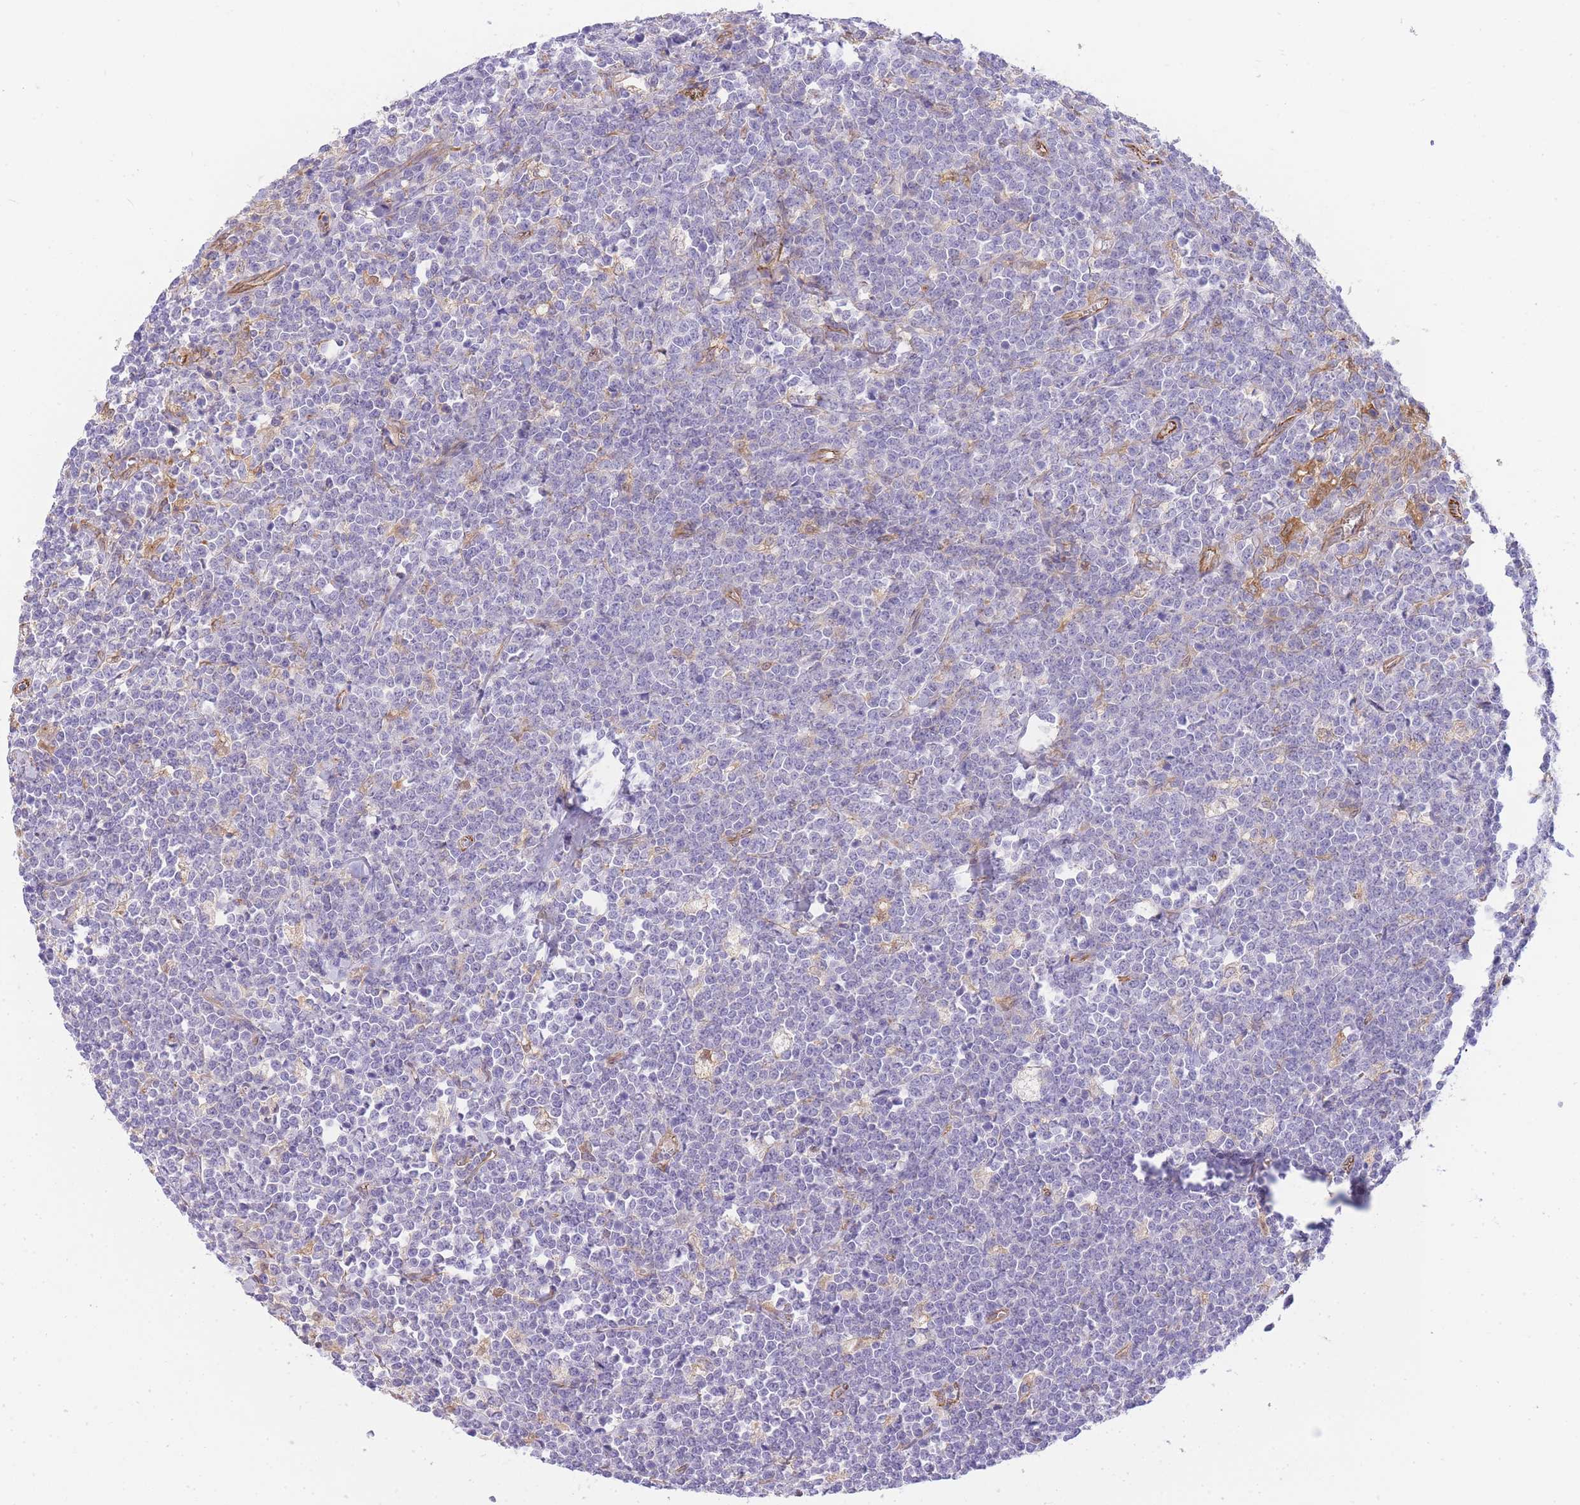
{"staining": {"intensity": "negative", "quantity": "none", "location": "none"}, "tissue": "lymphoma", "cell_type": "Tumor cells", "image_type": "cancer", "snomed": [{"axis": "morphology", "description": "Malignant lymphoma, non-Hodgkin's type, High grade"}, {"axis": "topography", "description": "Small intestine"}], "caption": "A micrograph of lymphoma stained for a protein demonstrates no brown staining in tumor cells. The staining was performed using DAB (3,3'-diaminobenzidine) to visualize the protein expression in brown, while the nuclei were stained in blue with hematoxylin (Magnification: 20x).", "gene": "ECPAS", "patient": {"sex": "male", "age": 8}}